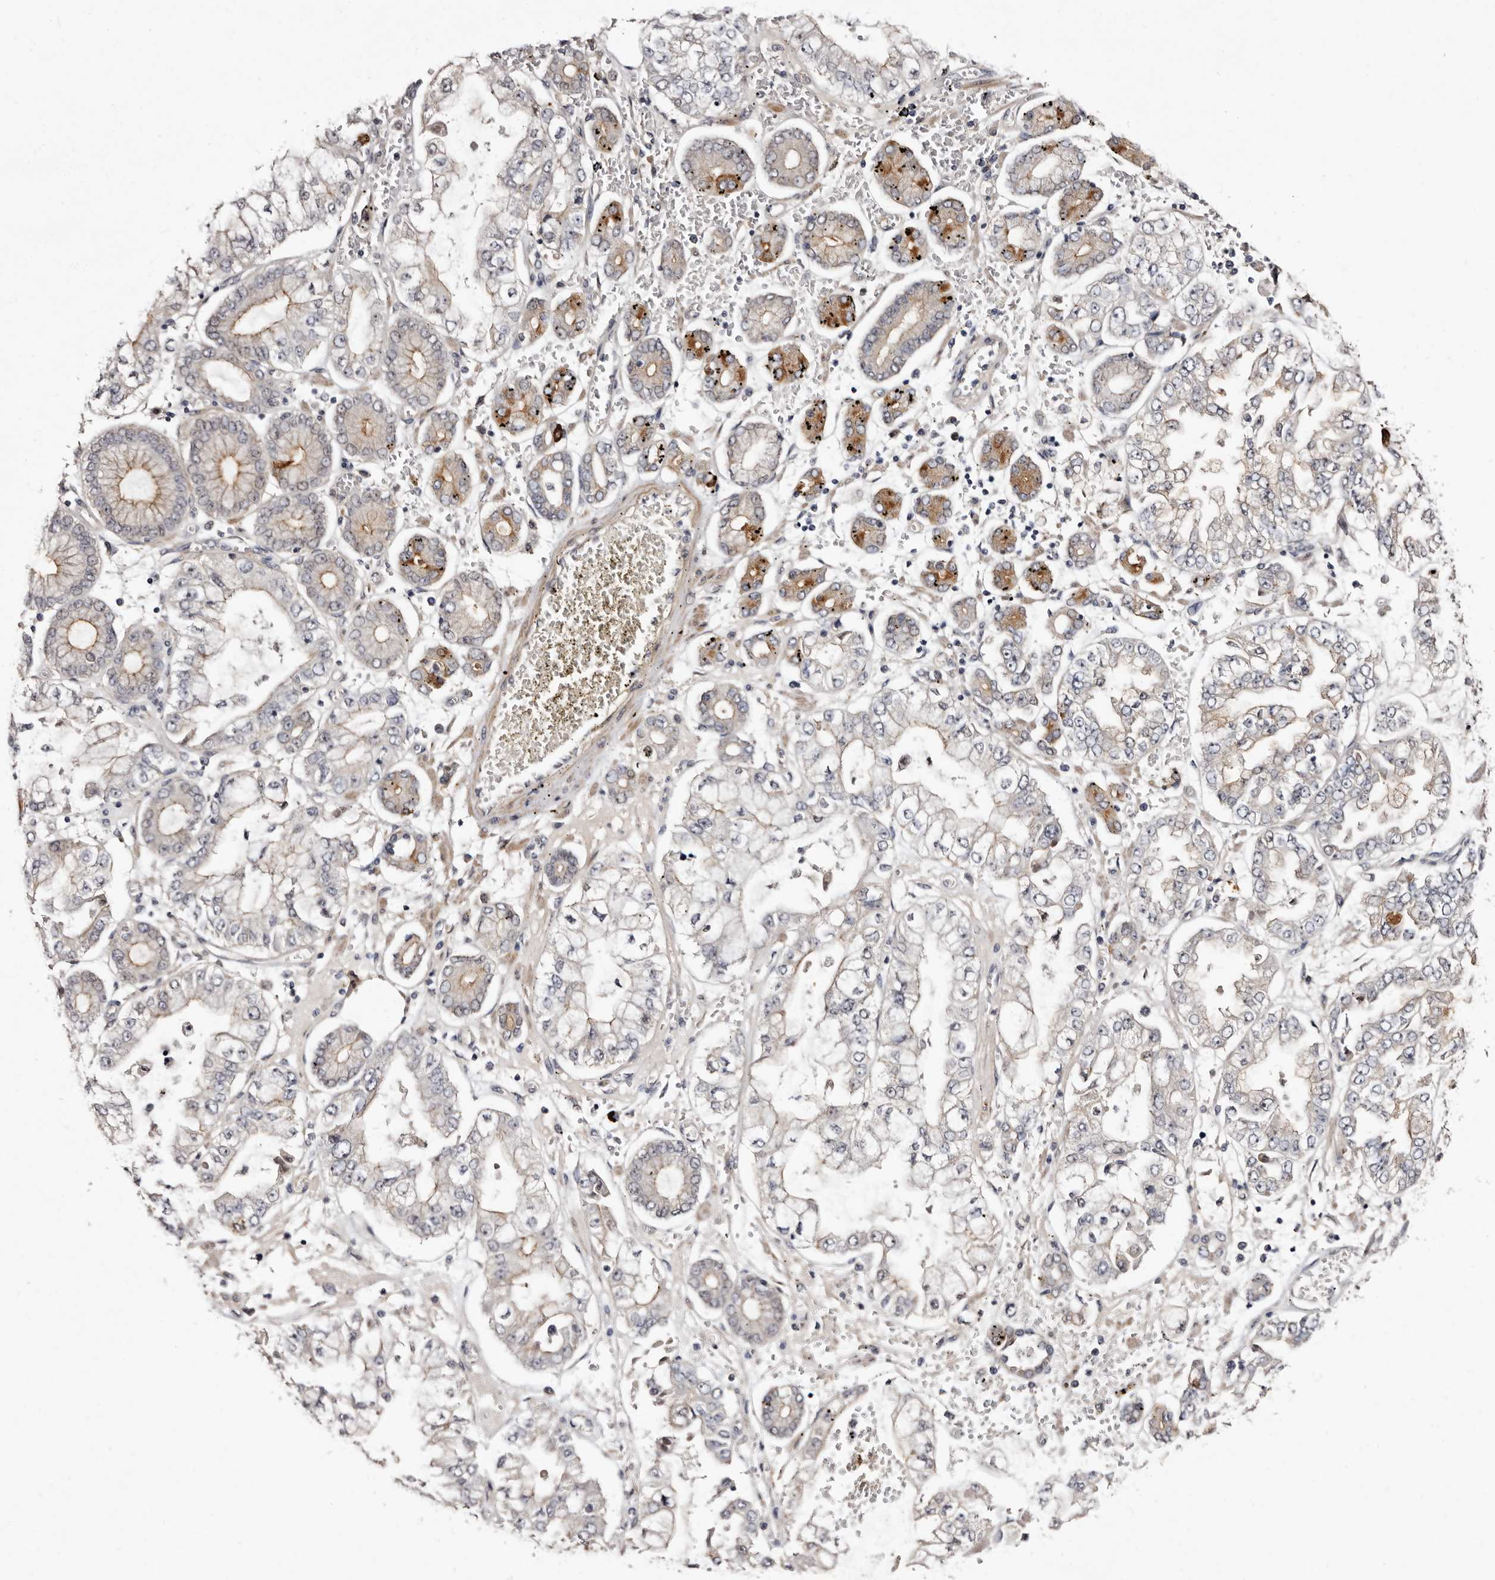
{"staining": {"intensity": "weak", "quantity": "<25%", "location": "cytoplasmic/membranous"}, "tissue": "stomach cancer", "cell_type": "Tumor cells", "image_type": "cancer", "snomed": [{"axis": "morphology", "description": "Adenocarcinoma, NOS"}, {"axis": "topography", "description": "Stomach"}], "caption": "Immunohistochemistry (IHC) histopathology image of neoplastic tissue: stomach adenocarcinoma stained with DAB shows no significant protein expression in tumor cells. (Brightfield microscopy of DAB immunohistochemistry (IHC) at high magnification).", "gene": "LANCL2", "patient": {"sex": "male", "age": 76}}